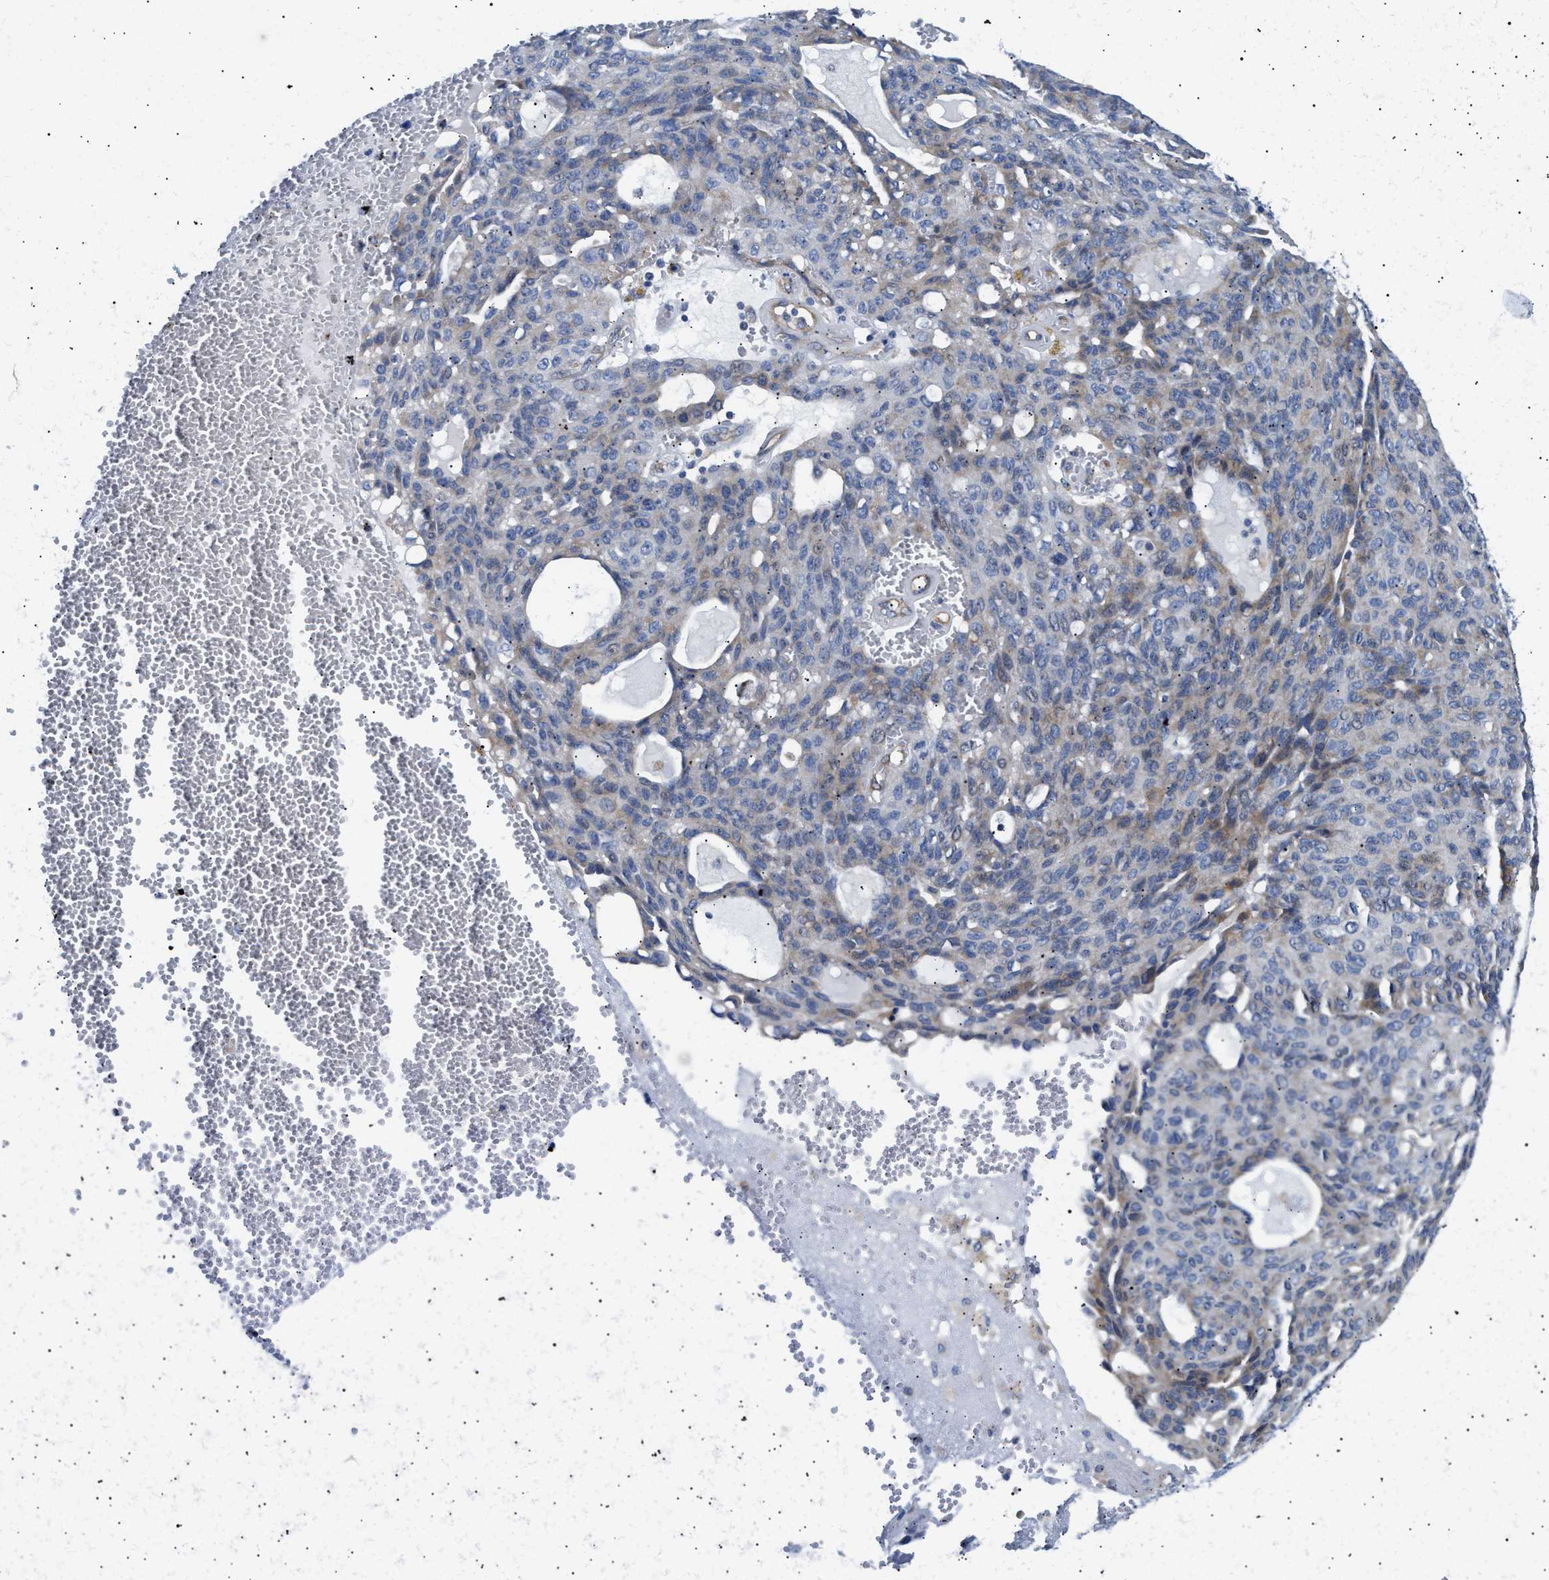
{"staining": {"intensity": "weak", "quantity": "<25%", "location": "cytoplasmic/membranous"}, "tissue": "ovarian cancer", "cell_type": "Tumor cells", "image_type": "cancer", "snomed": [{"axis": "morphology", "description": "Carcinoma, endometroid"}, {"axis": "topography", "description": "Ovary"}], "caption": "Ovarian endometroid carcinoma stained for a protein using IHC demonstrates no expression tumor cells.", "gene": "FHL1", "patient": {"sex": "female", "age": 60}}